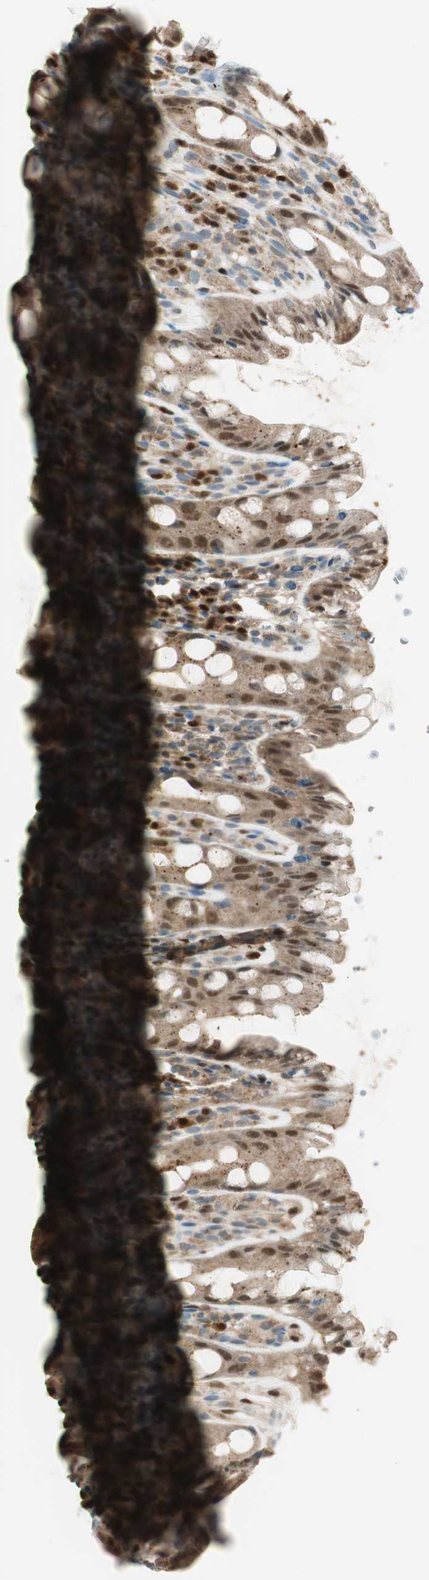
{"staining": {"intensity": "moderate", "quantity": ">75%", "location": "nuclear"}, "tissue": "rectum", "cell_type": "Glandular cells", "image_type": "normal", "snomed": [{"axis": "morphology", "description": "Normal tissue, NOS"}, {"axis": "topography", "description": "Rectum"}], "caption": "Protein expression analysis of normal rectum shows moderate nuclear staining in about >75% of glandular cells.", "gene": "LTA4H", "patient": {"sex": "male", "age": 44}}